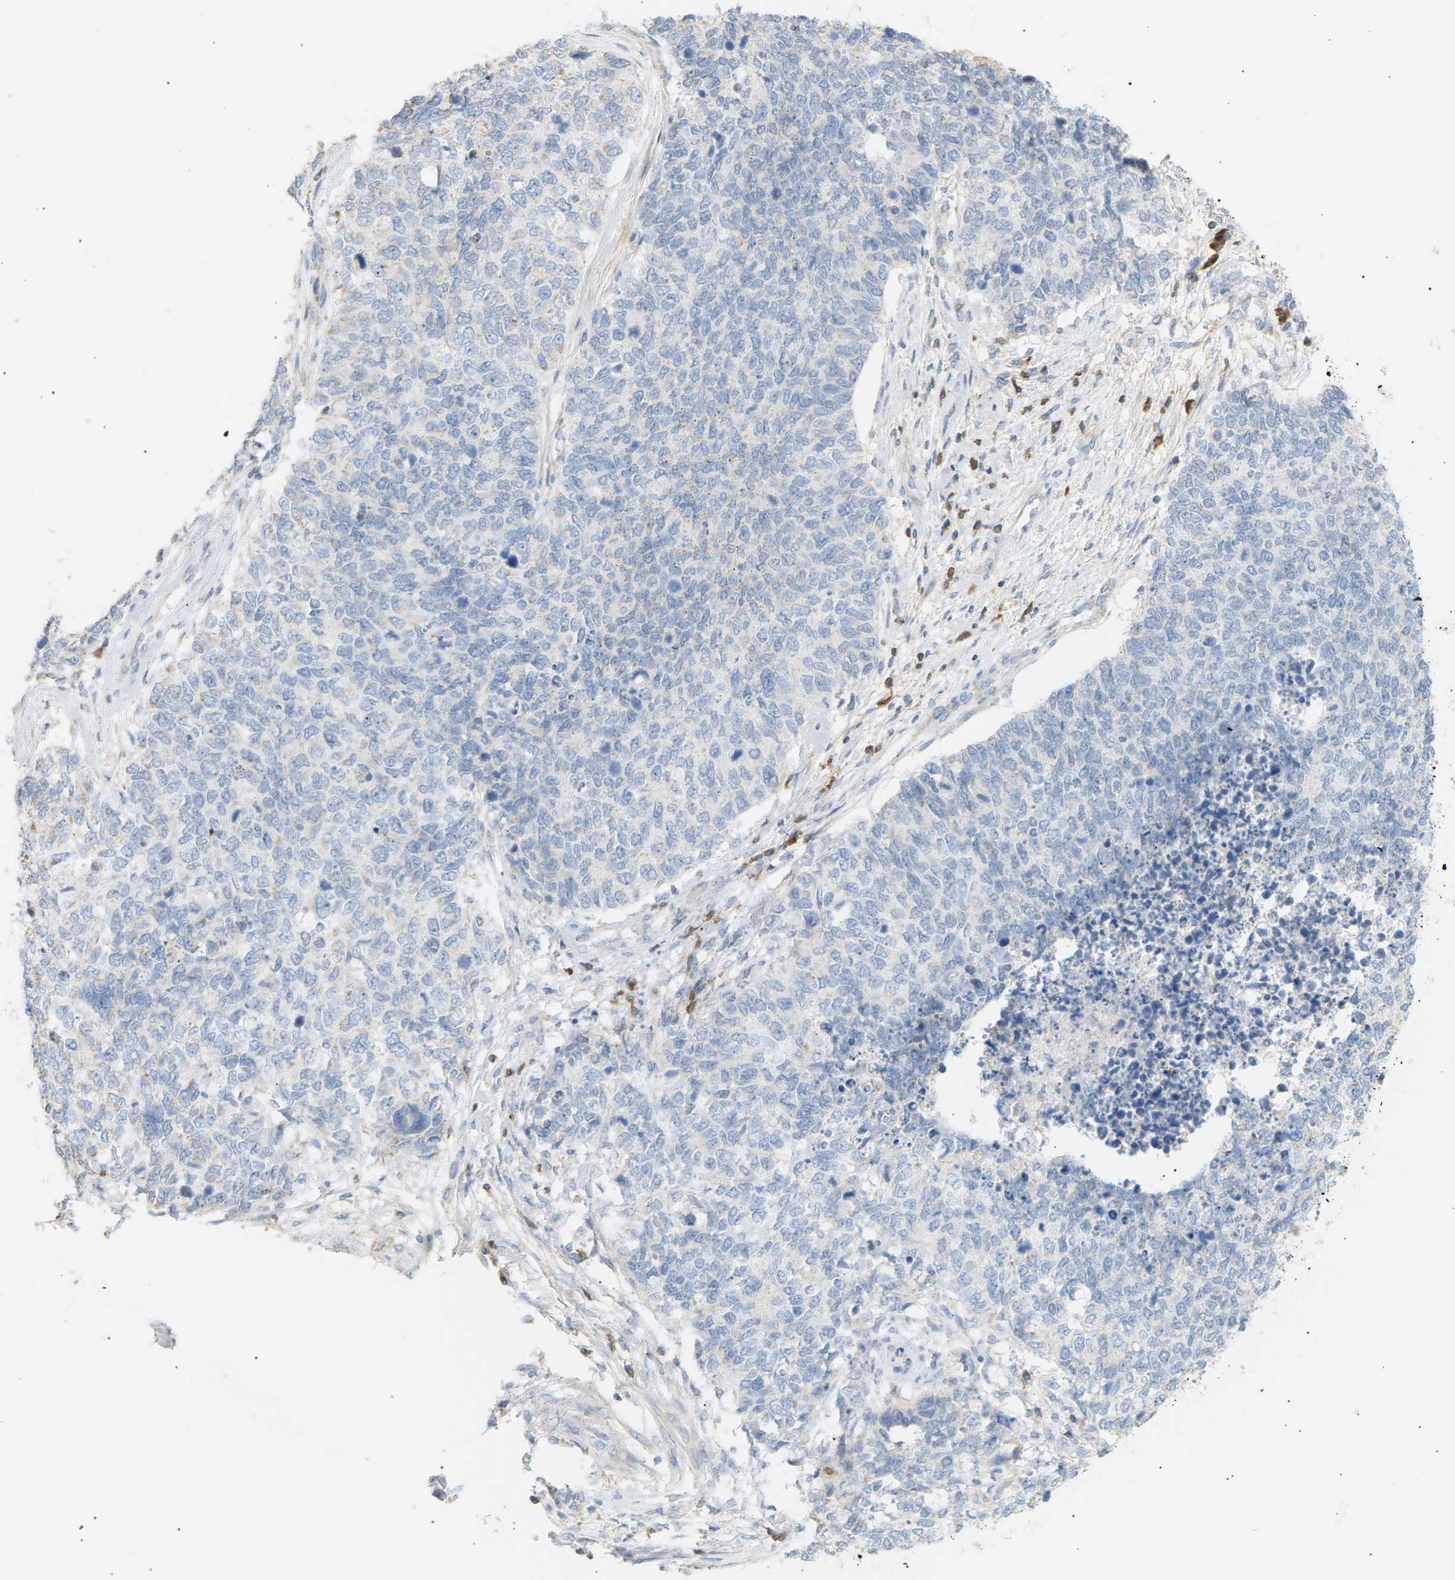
{"staining": {"intensity": "negative", "quantity": "none", "location": "none"}, "tissue": "cervical cancer", "cell_type": "Tumor cells", "image_type": "cancer", "snomed": [{"axis": "morphology", "description": "Squamous cell carcinoma, NOS"}, {"axis": "topography", "description": "Cervix"}], "caption": "Immunohistochemical staining of human cervical cancer (squamous cell carcinoma) displays no significant staining in tumor cells.", "gene": "LIME1", "patient": {"sex": "female", "age": 63}}